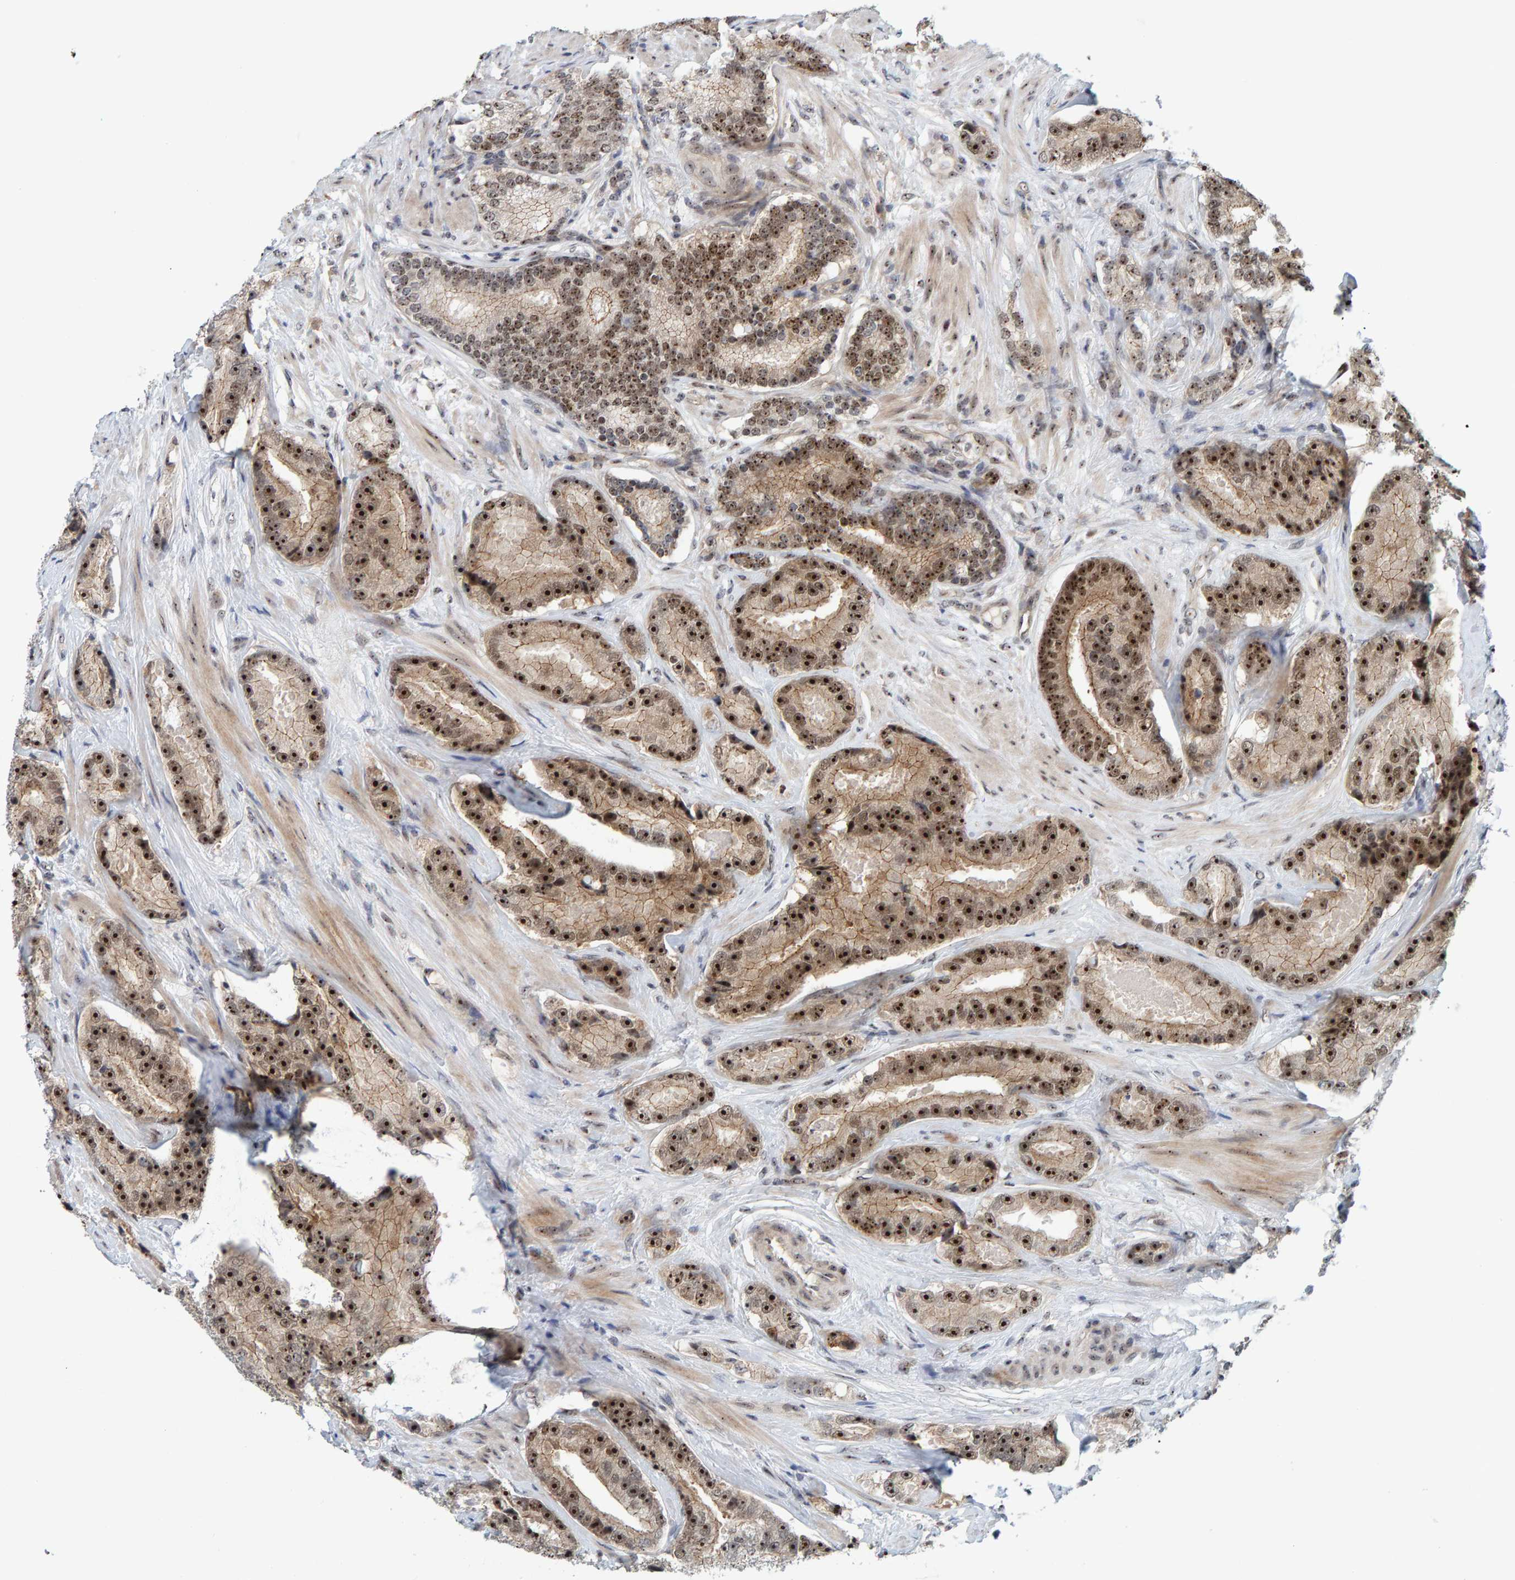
{"staining": {"intensity": "strong", "quantity": ">75%", "location": "nuclear"}, "tissue": "prostate cancer", "cell_type": "Tumor cells", "image_type": "cancer", "snomed": [{"axis": "morphology", "description": "Adenocarcinoma, High grade"}, {"axis": "topography", "description": "Prostate"}], "caption": "Prostate adenocarcinoma (high-grade) stained for a protein shows strong nuclear positivity in tumor cells. Immunohistochemistry stains the protein of interest in brown and the nuclei are stained blue.", "gene": "POLR1E", "patient": {"sex": "male", "age": 55}}